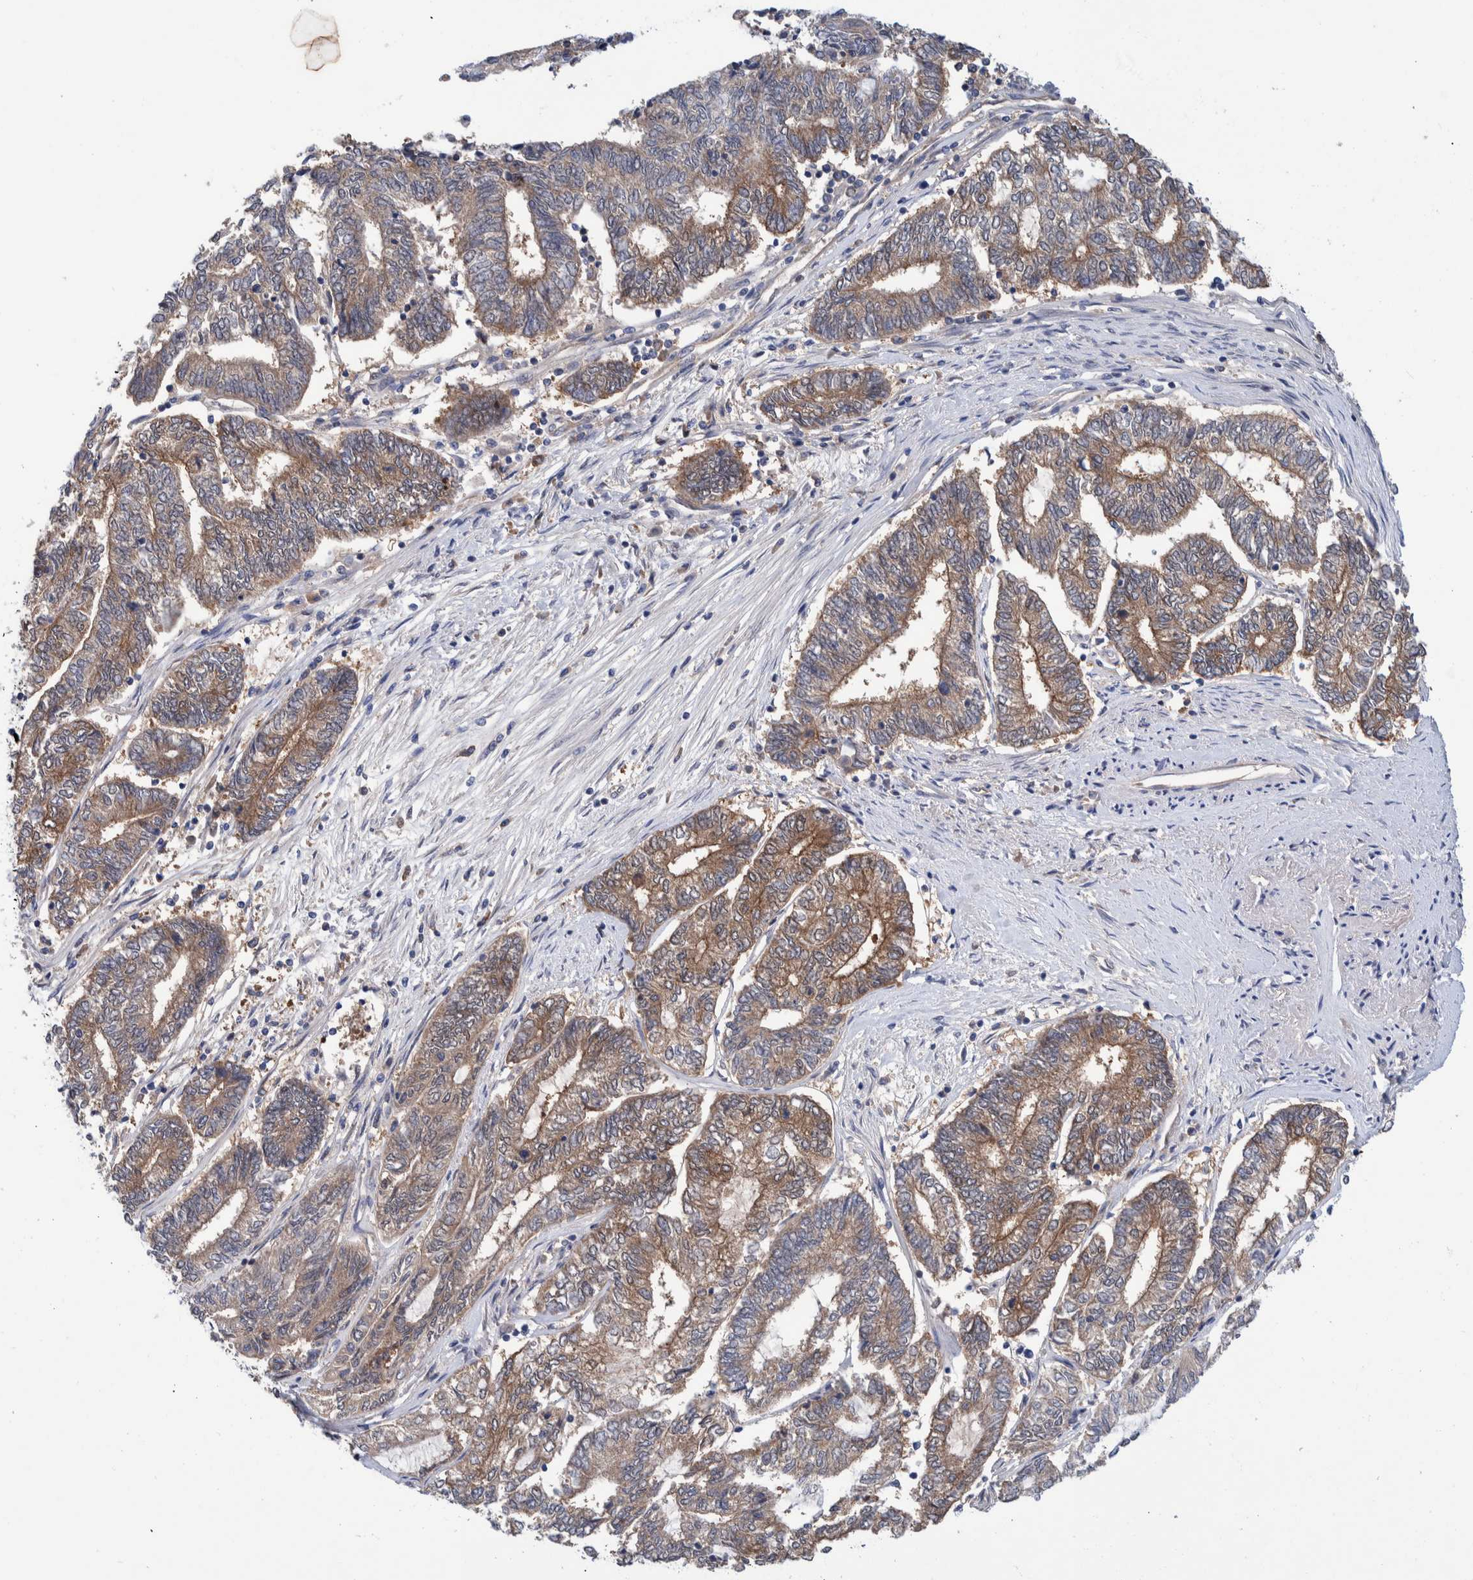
{"staining": {"intensity": "moderate", "quantity": ">75%", "location": "cytoplasmic/membranous"}, "tissue": "endometrial cancer", "cell_type": "Tumor cells", "image_type": "cancer", "snomed": [{"axis": "morphology", "description": "Adenocarcinoma, NOS"}, {"axis": "topography", "description": "Uterus"}, {"axis": "topography", "description": "Endometrium"}], "caption": "This is a histology image of immunohistochemistry (IHC) staining of endometrial cancer, which shows moderate expression in the cytoplasmic/membranous of tumor cells.", "gene": "PFAS", "patient": {"sex": "female", "age": 70}}